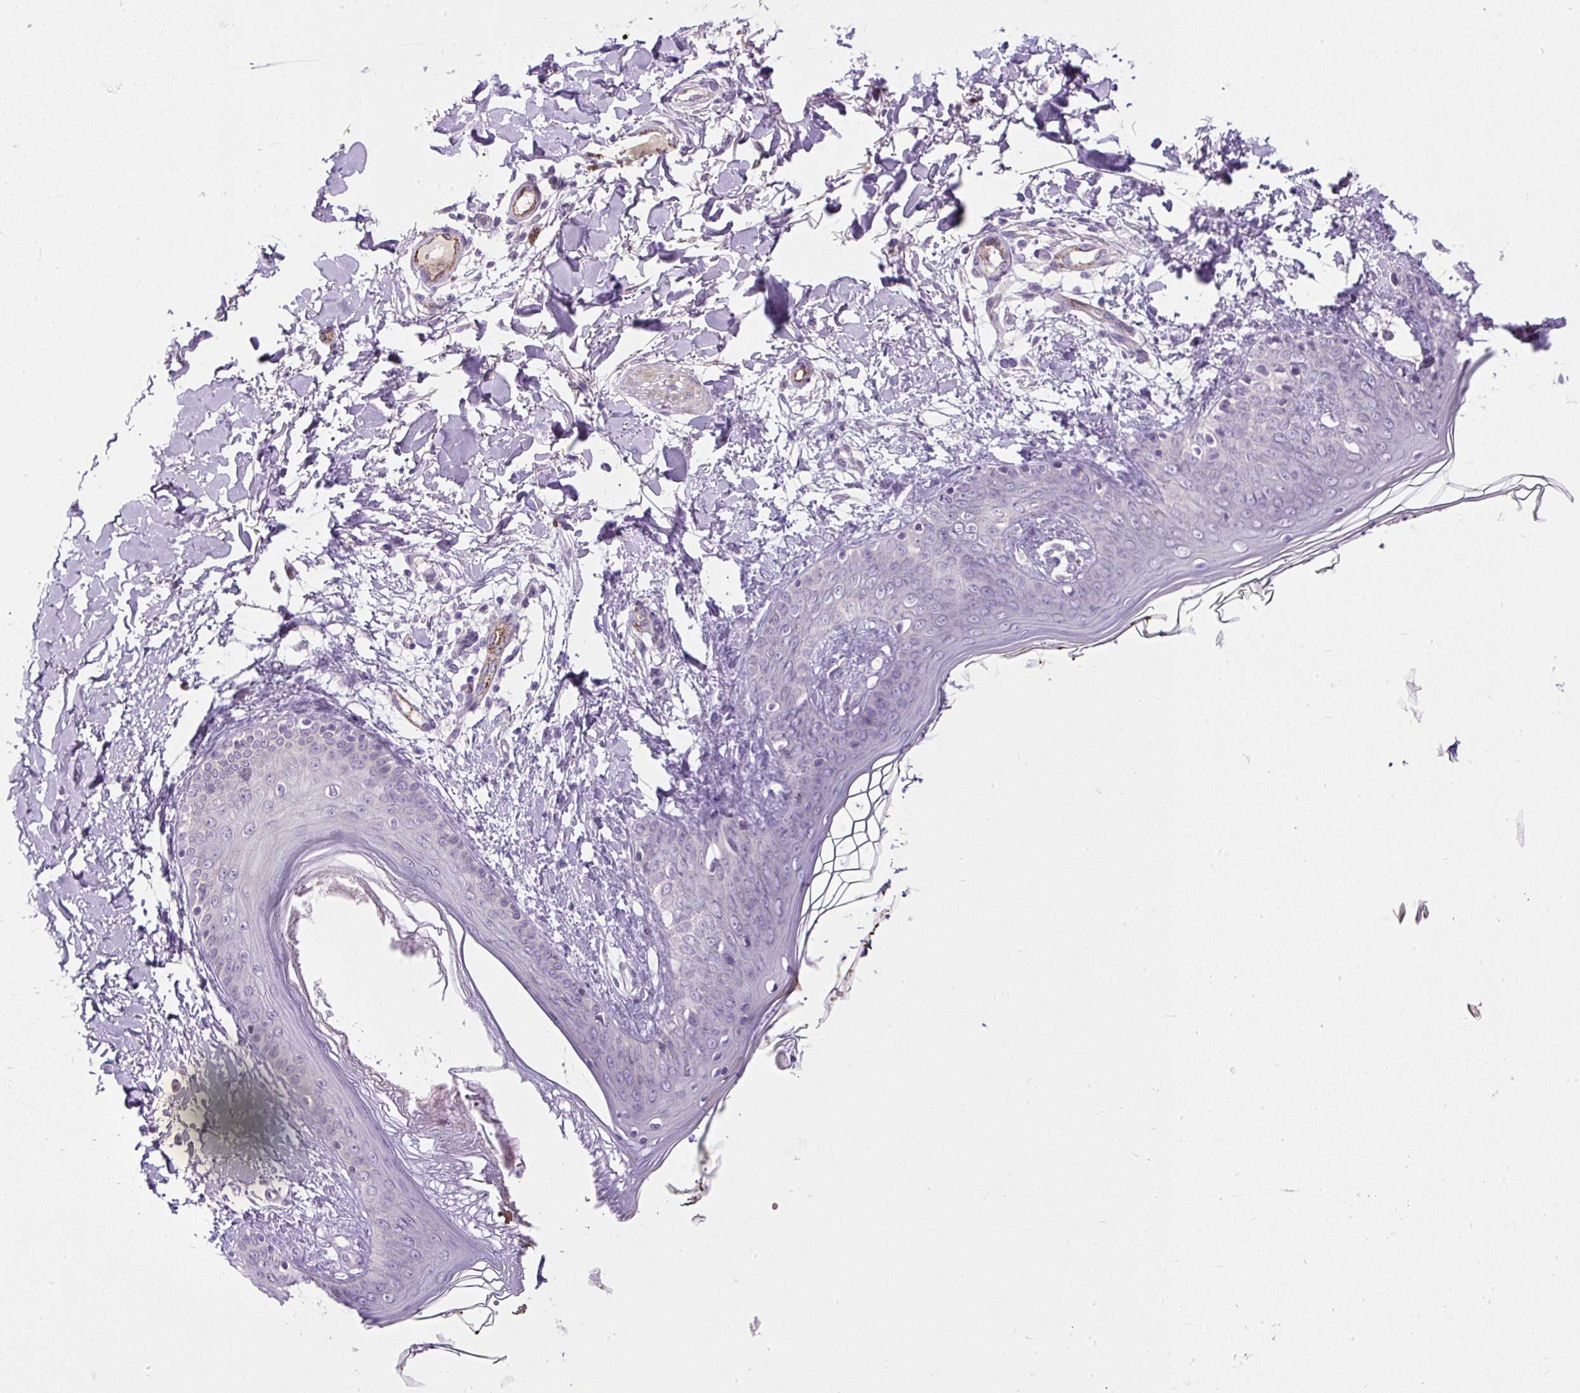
{"staining": {"intensity": "negative", "quantity": "none", "location": "none"}, "tissue": "skin", "cell_type": "Fibroblasts", "image_type": "normal", "snomed": [{"axis": "morphology", "description": "Normal tissue, NOS"}, {"axis": "topography", "description": "Skin"}], "caption": "This is a image of IHC staining of unremarkable skin, which shows no expression in fibroblasts. The staining is performed using DAB brown chromogen with nuclei counter-stained in using hematoxylin.", "gene": "LEFTY1", "patient": {"sex": "female", "age": 34}}